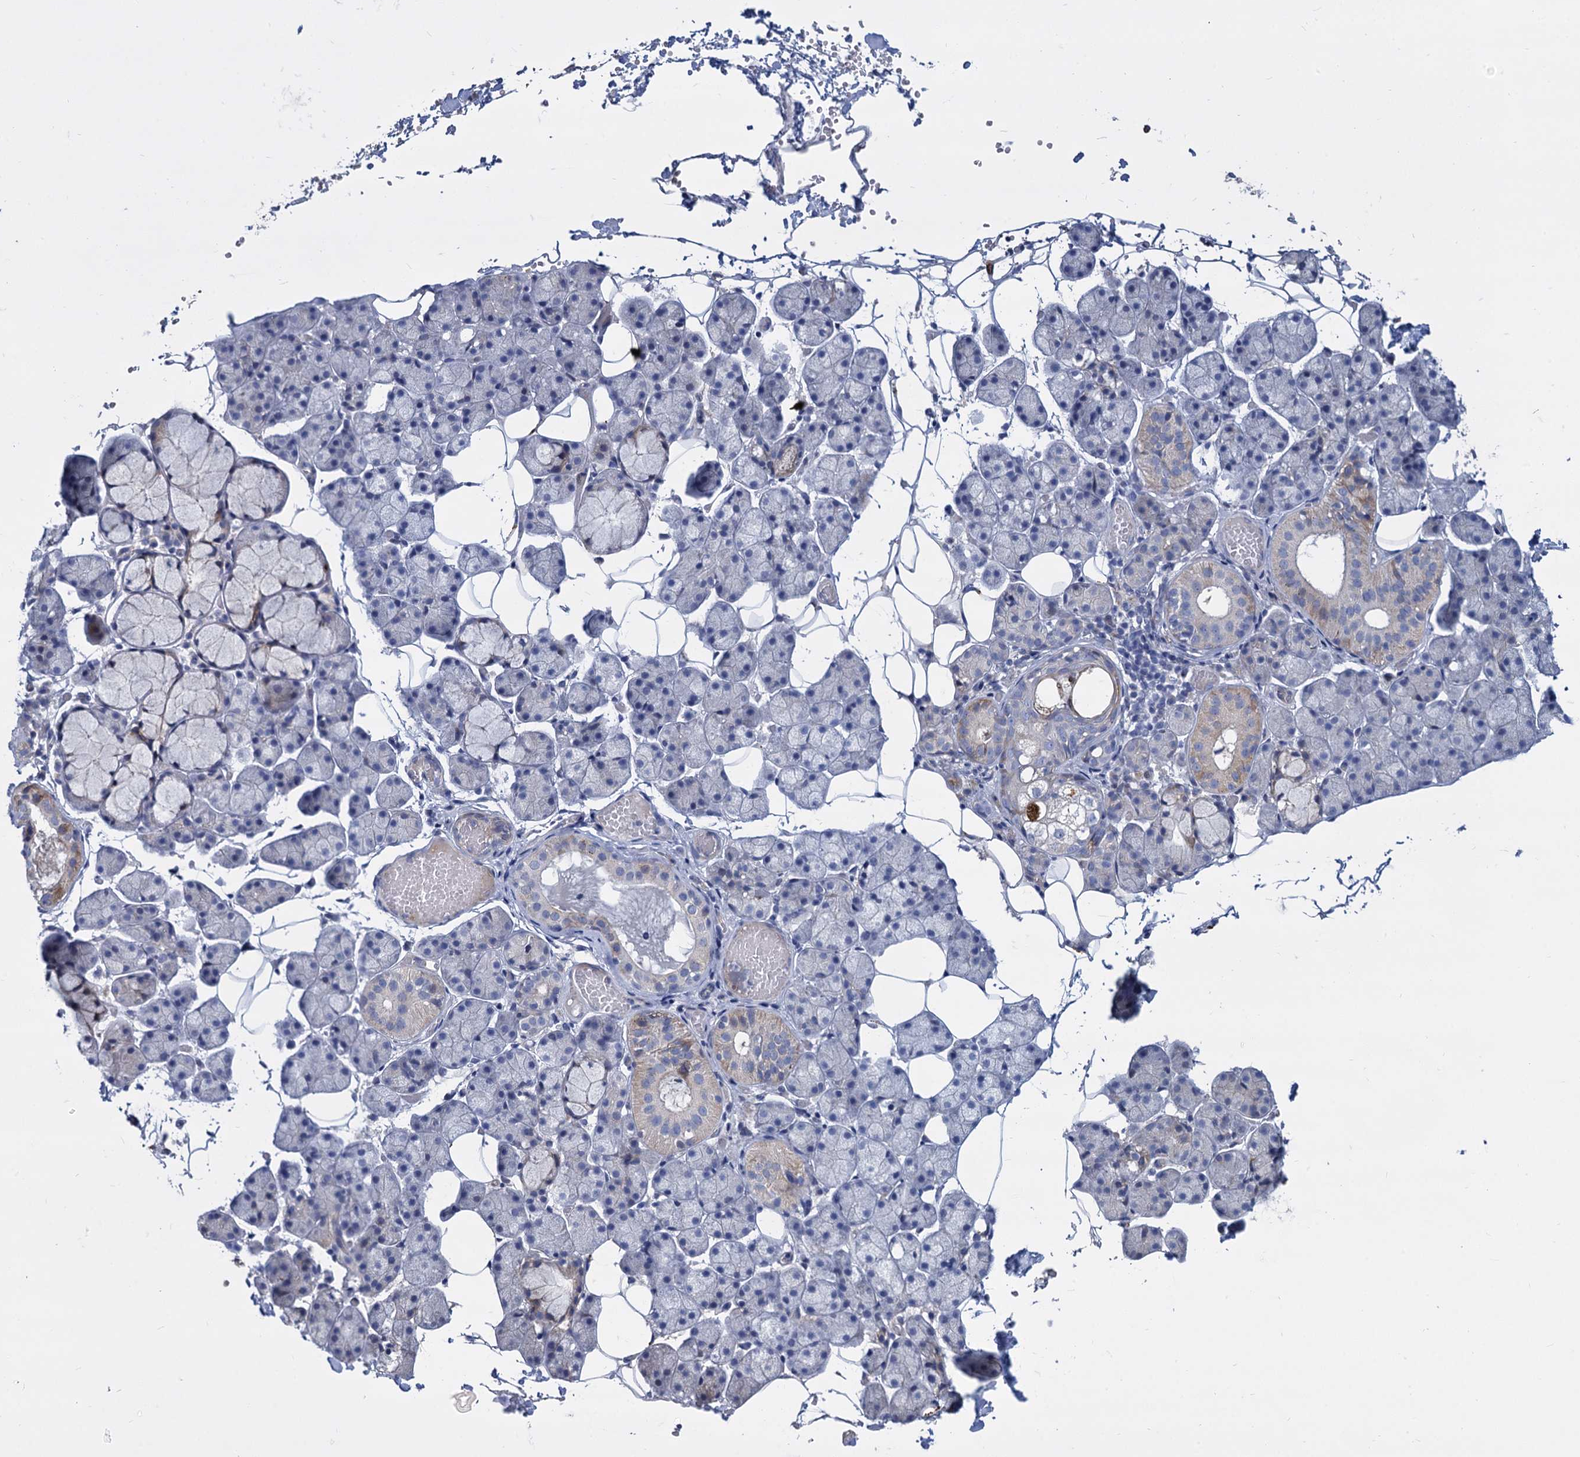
{"staining": {"intensity": "moderate", "quantity": "<25%", "location": "cytoplasmic/membranous"}, "tissue": "salivary gland", "cell_type": "Glandular cells", "image_type": "normal", "snomed": [{"axis": "morphology", "description": "Normal tissue, NOS"}, {"axis": "topography", "description": "Salivary gland"}], "caption": "Immunohistochemical staining of unremarkable human salivary gland displays low levels of moderate cytoplasmic/membranous positivity in approximately <25% of glandular cells. (DAB (3,3'-diaminobenzidine) IHC with brightfield microscopy, high magnification).", "gene": "TRIM77", "patient": {"sex": "female", "age": 33}}